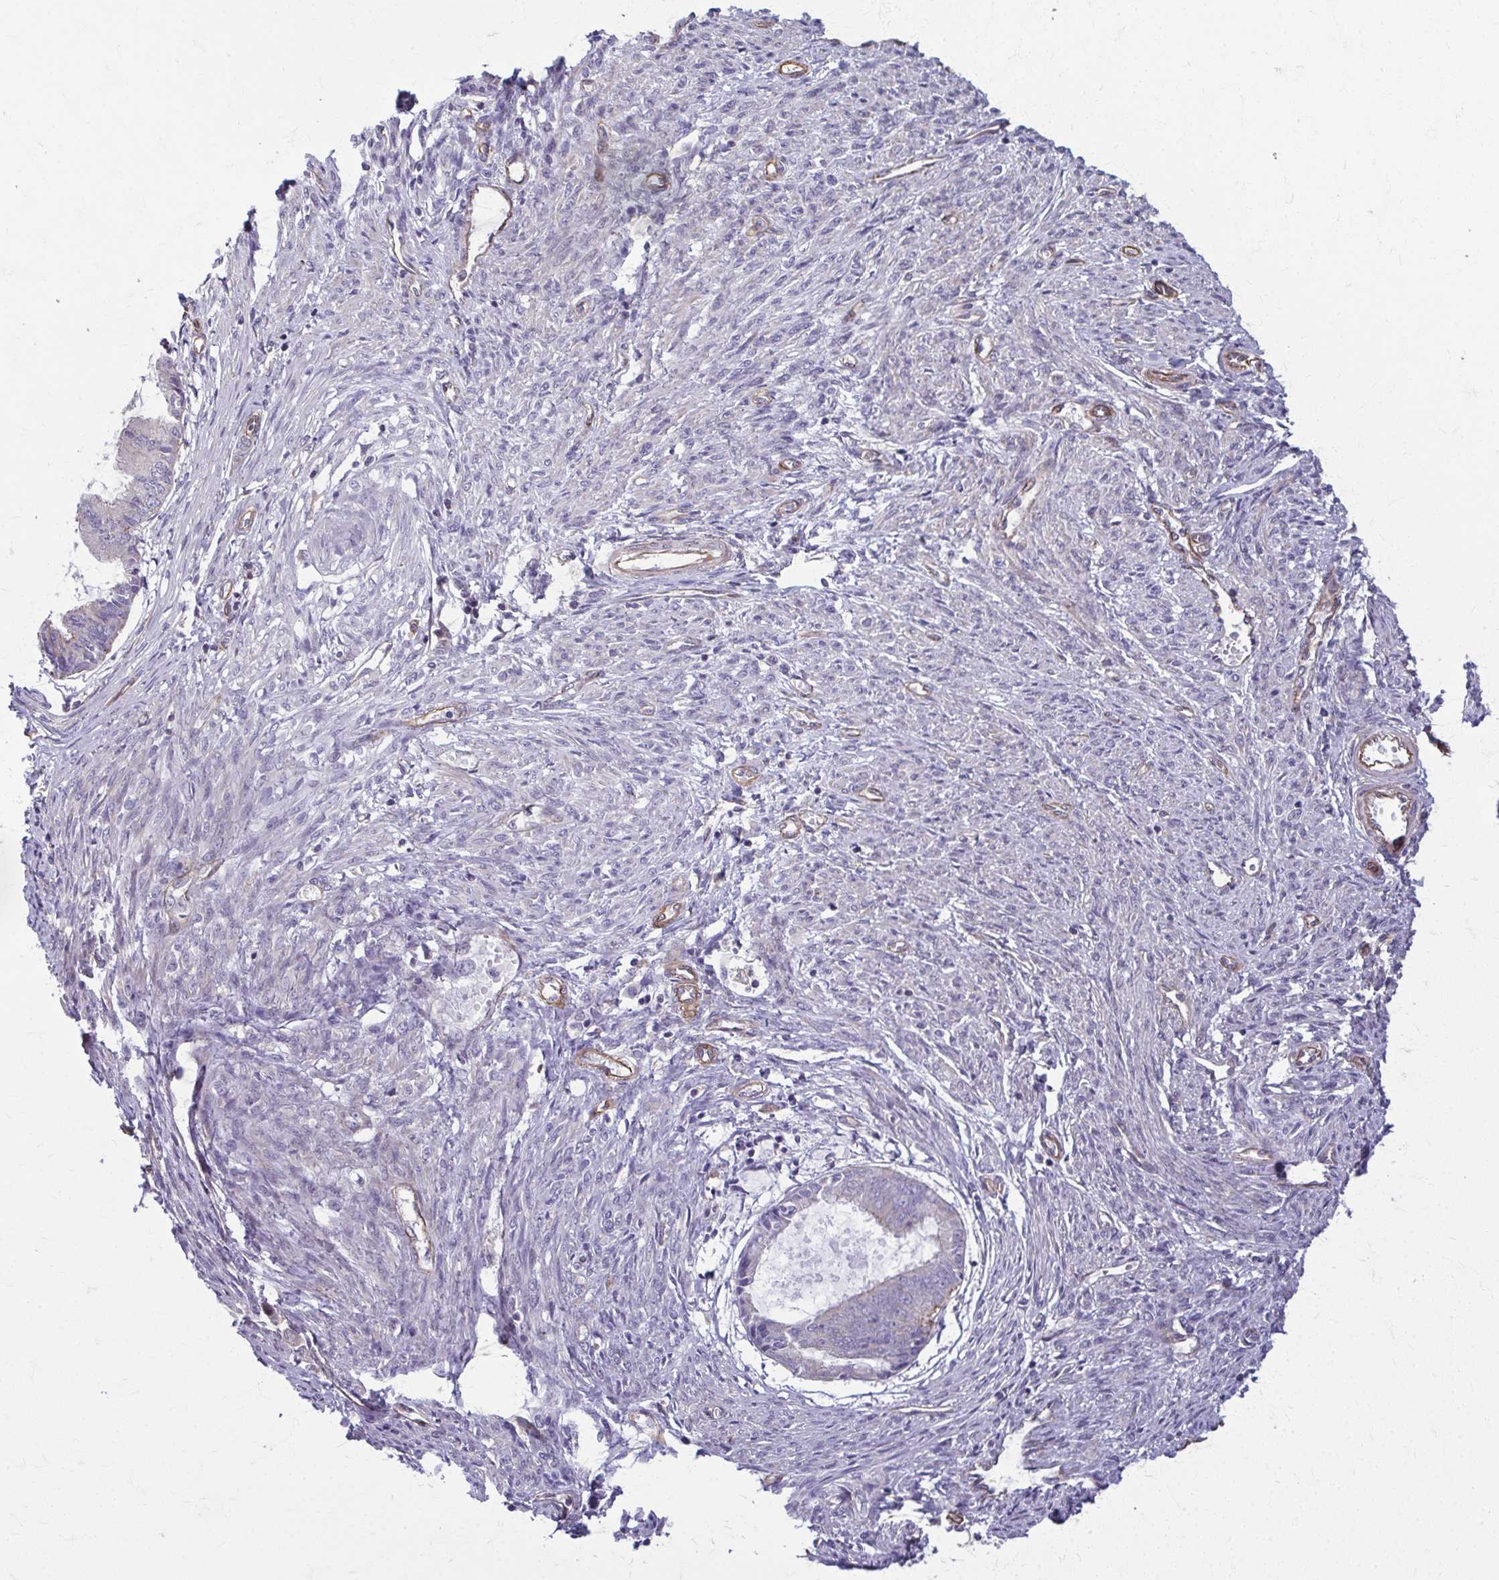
{"staining": {"intensity": "weak", "quantity": "<25%", "location": "cytoplasmic/membranous"}, "tissue": "endometrial cancer", "cell_type": "Tumor cells", "image_type": "cancer", "snomed": [{"axis": "morphology", "description": "Adenocarcinoma, NOS"}, {"axis": "topography", "description": "Endometrium"}], "caption": "A histopathology image of endometrial adenocarcinoma stained for a protein exhibits no brown staining in tumor cells.", "gene": "EID2B", "patient": {"sex": "female", "age": 86}}